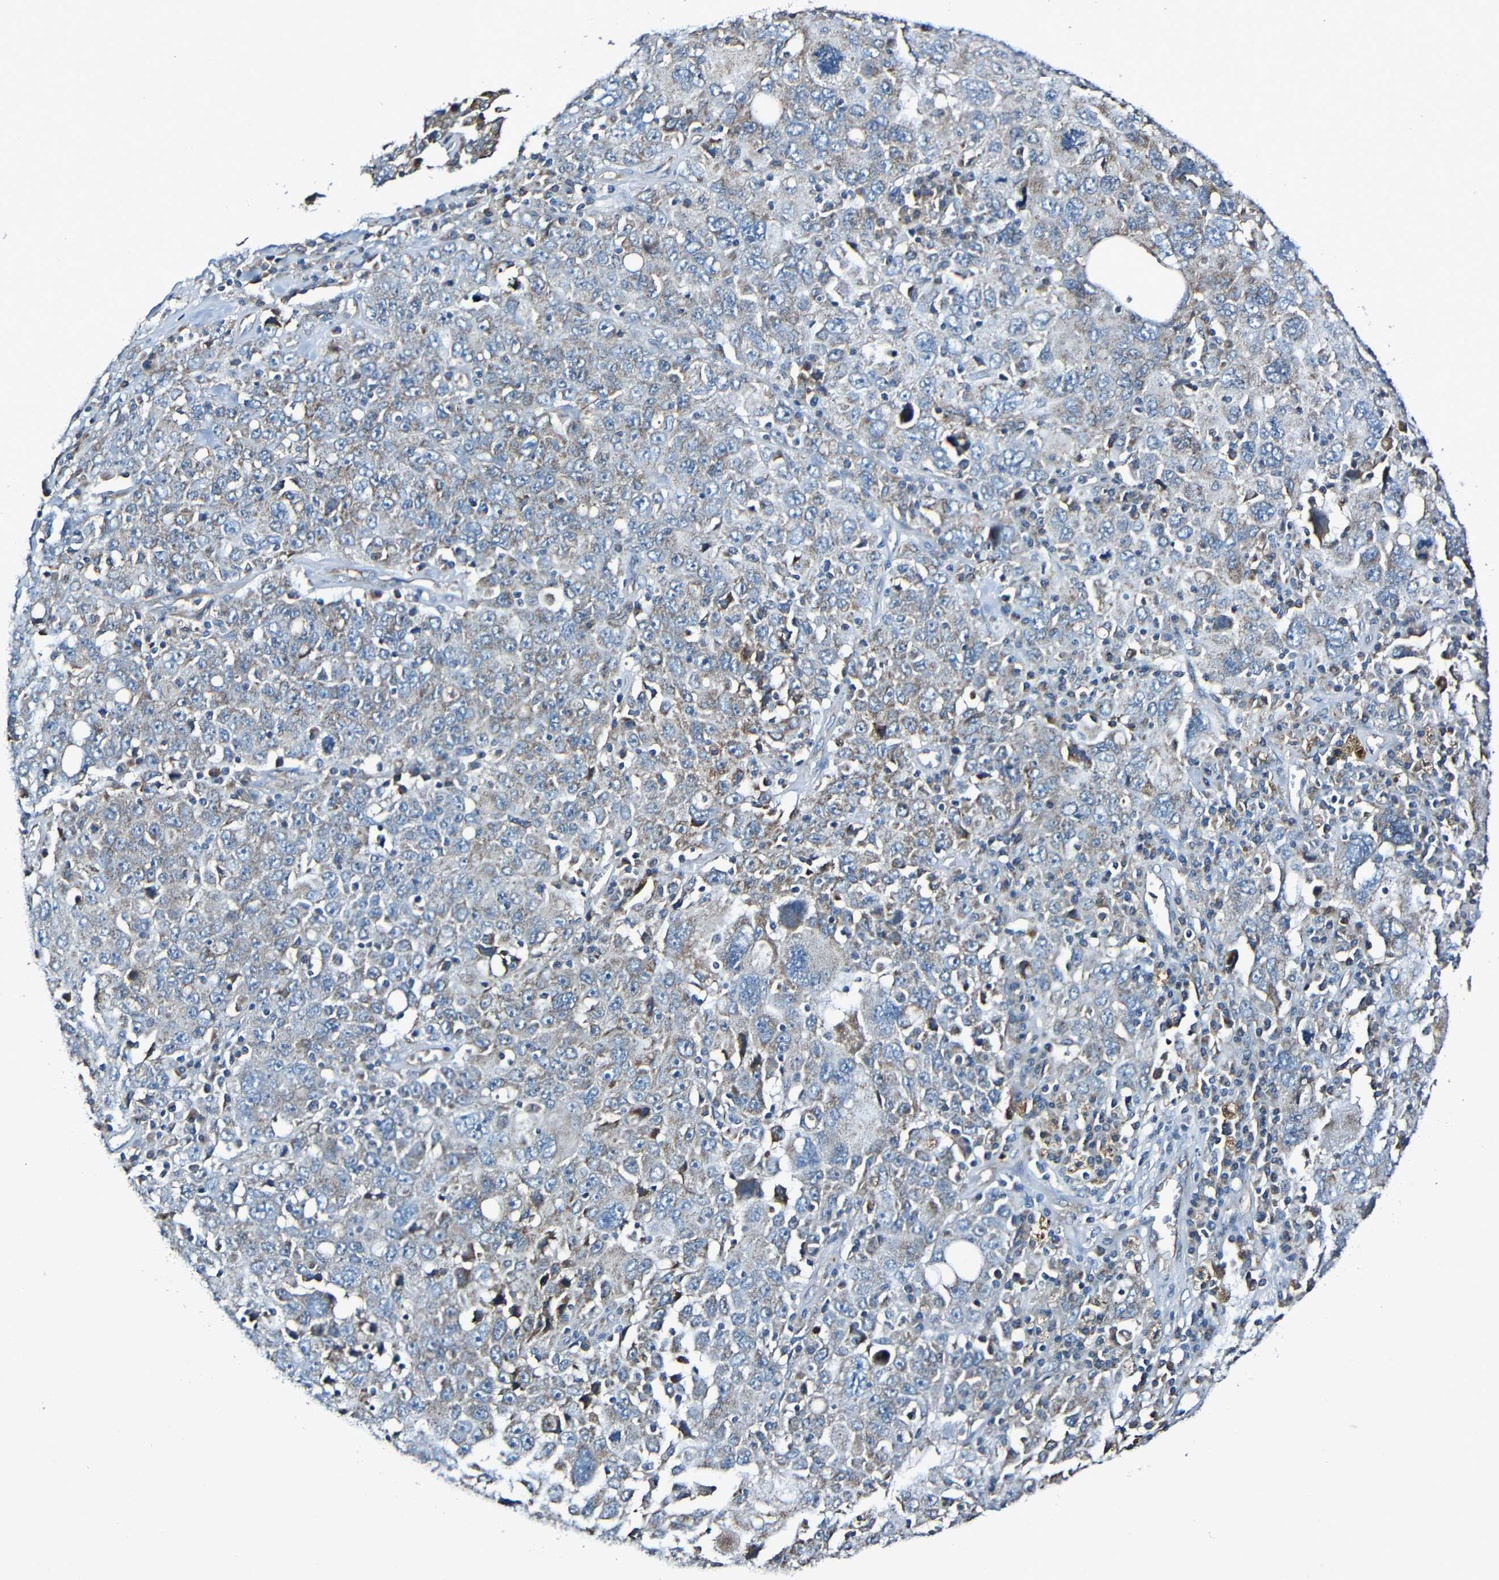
{"staining": {"intensity": "weak", "quantity": "<25%", "location": "cytoplasmic/membranous"}, "tissue": "ovarian cancer", "cell_type": "Tumor cells", "image_type": "cancer", "snomed": [{"axis": "morphology", "description": "Carcinoma, endometroid"}, {"axis": "topography", "description": "Ovary"}], "caption": "Endometroid carcinoma (ovarian) was stained to show a protein in brown. There is no significant staining in tumor cells. Brightfield microscopy of immunohistochemistry (IHC) stained with DAB (brown) and hematoxylin (blue), captured at high magnification.", "gene": "ADAM15", "patient": {"sex": "female", "age": 62}}